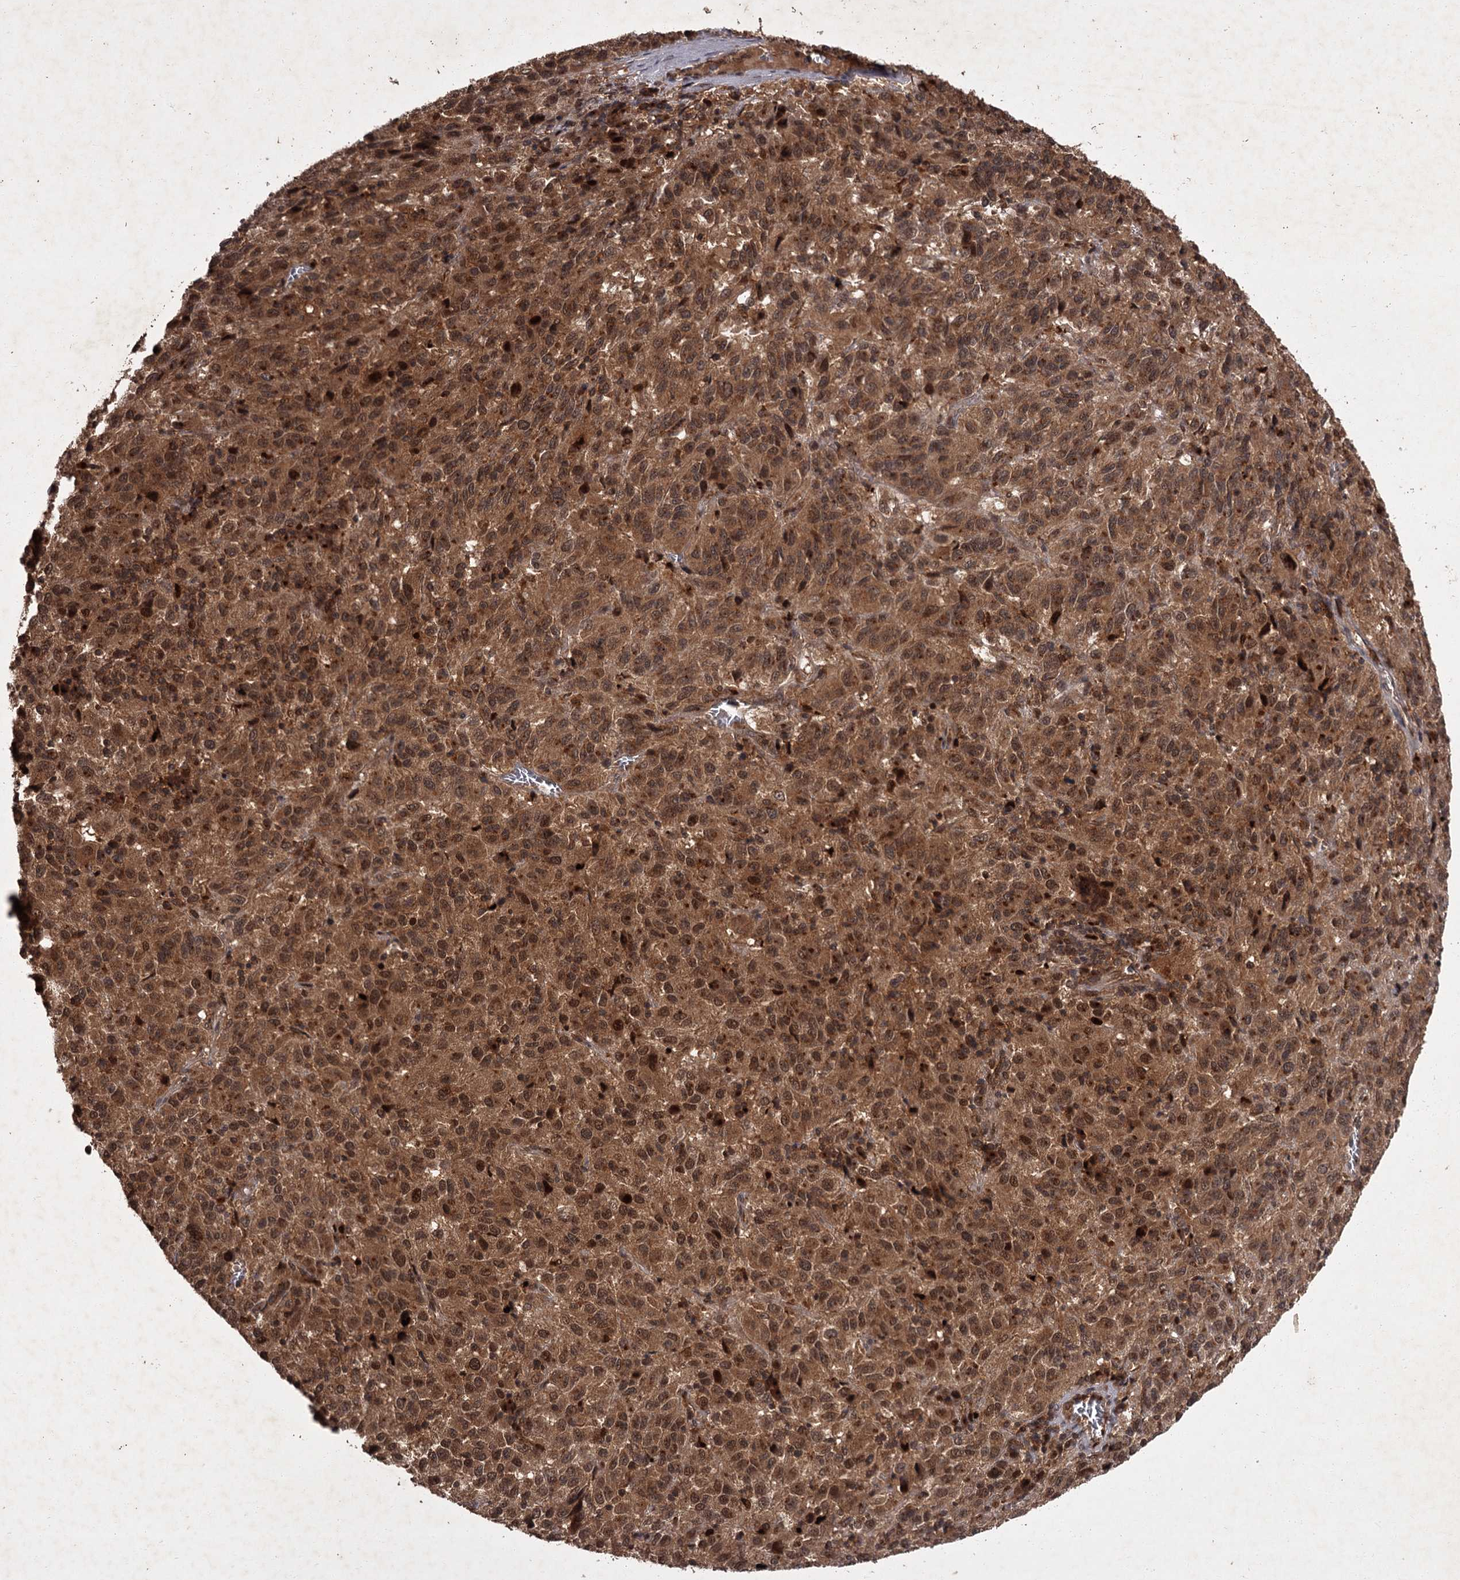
{"staining": {"intensity": "moderate", "quantity": ">75%", "location": "cytoplasmic/membranous,nuclear"}, "tissue": "melanoma", "cell_type": "Tumor cells", "image_type": "cancer", "snomed": [{"axis": "morphology", "description": "Malignant melanoma, Metastatic site"}, {"axis": "topography", "description": "Lung"}], "caption": "Immunohistochemistry micrograph of neoplastic tissue: human melanoma stained using IHC demonstrates medium levels of moderate protein expression localized specifically in the cytoplasmic/membranous and nuclear of tumor cells, appearing as a cytoplasmic/membranous and nuclear brown color.", "gene": "TBC1D23", "patient": {"sex": "male", "age": 64}}